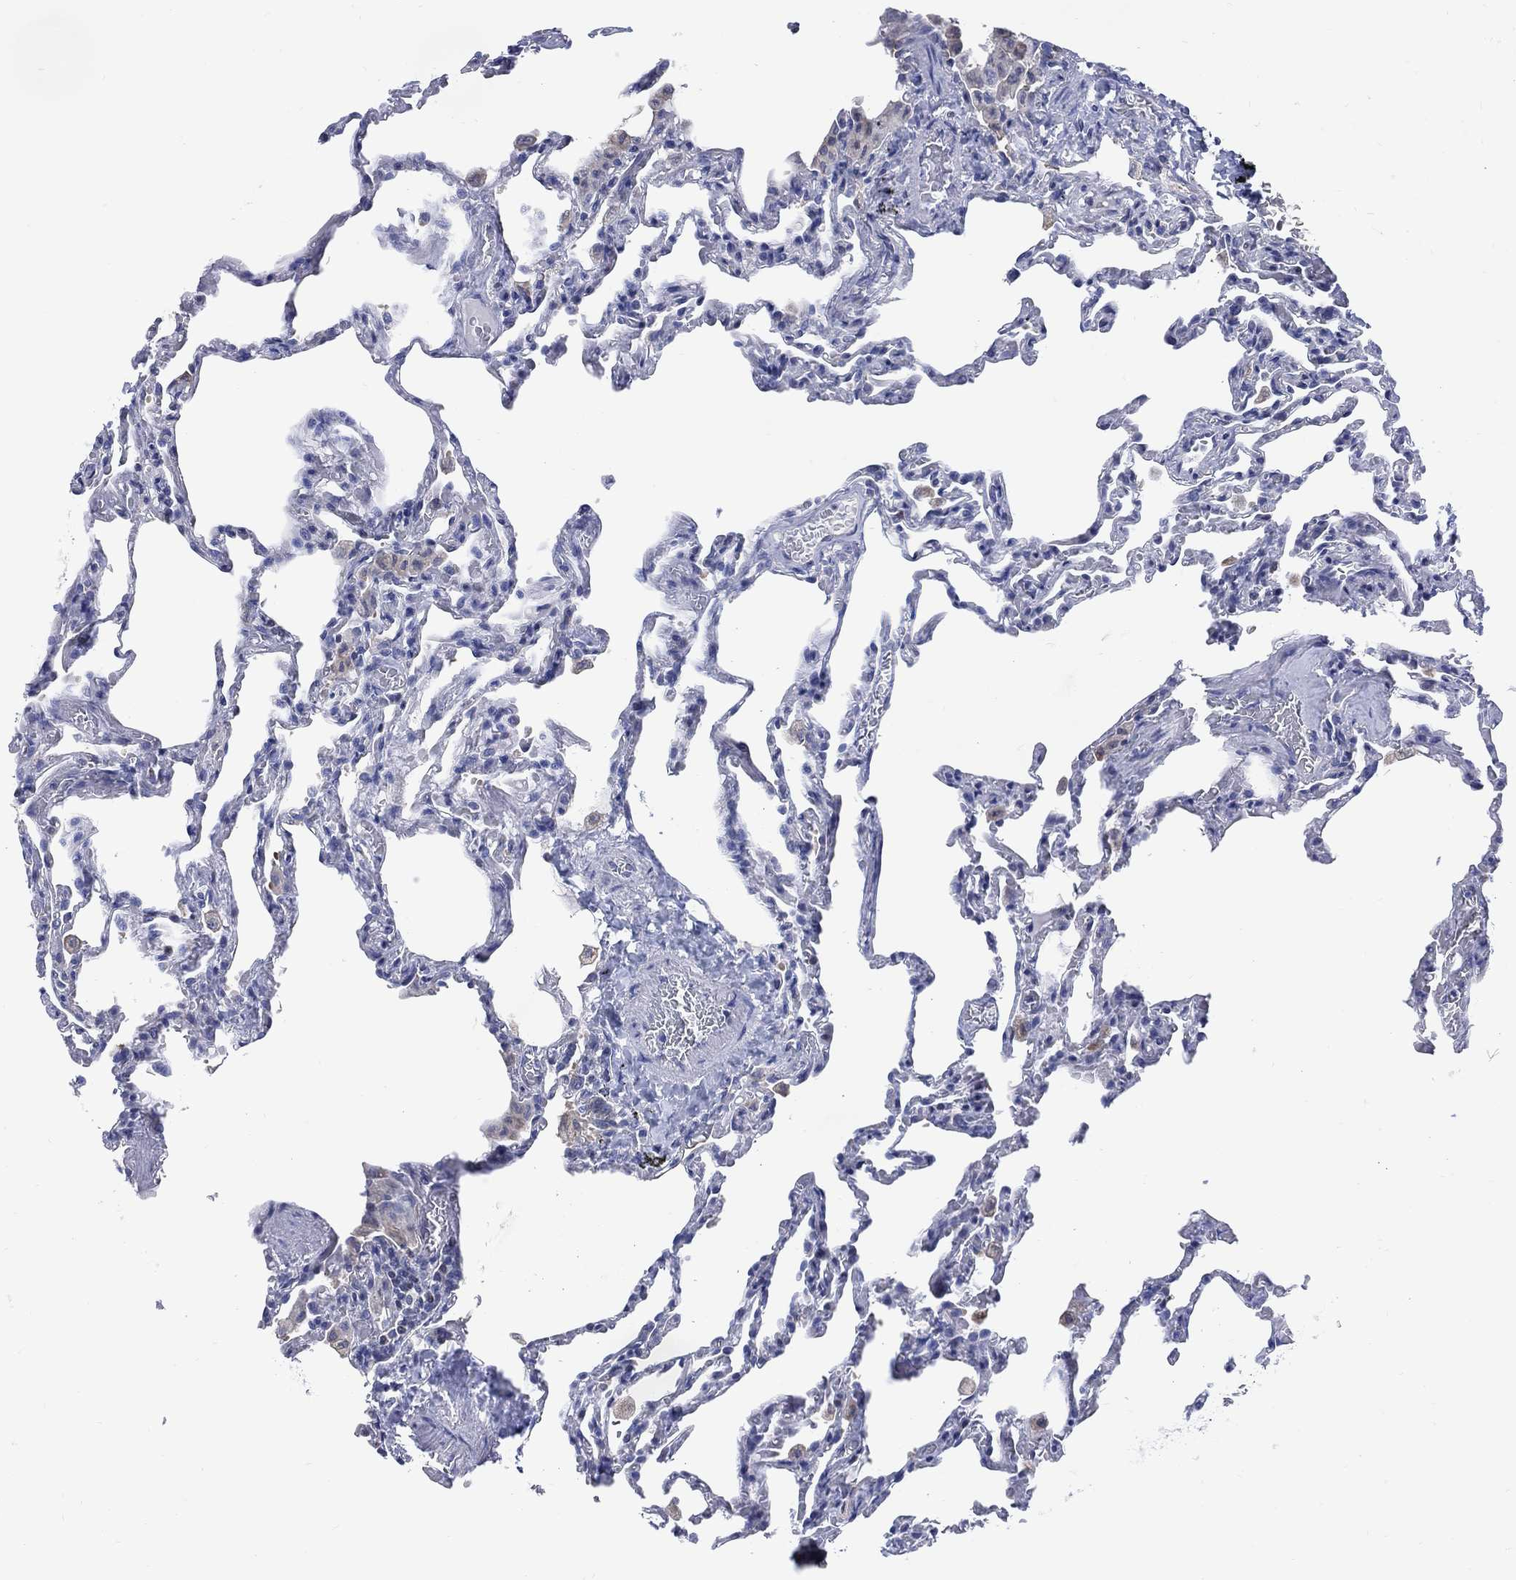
{"staining": {"intensity": "negative", "quantity": "none", "location": "none"}, "tissue": "lung", "cell_type": "Alveolar cells", "image_type": "normal", "snomed": [{"axis": "morphology", "description": "Normal tissue, NOS"}, {"axis": "topography", "description": "Lung"}], "caption": "Unremarkable lung was stained to show a protein in brown. There is no significant expression in alveolar cells.", "gene": "DDI1", "patient": {"sex": "female", "age": 43}}